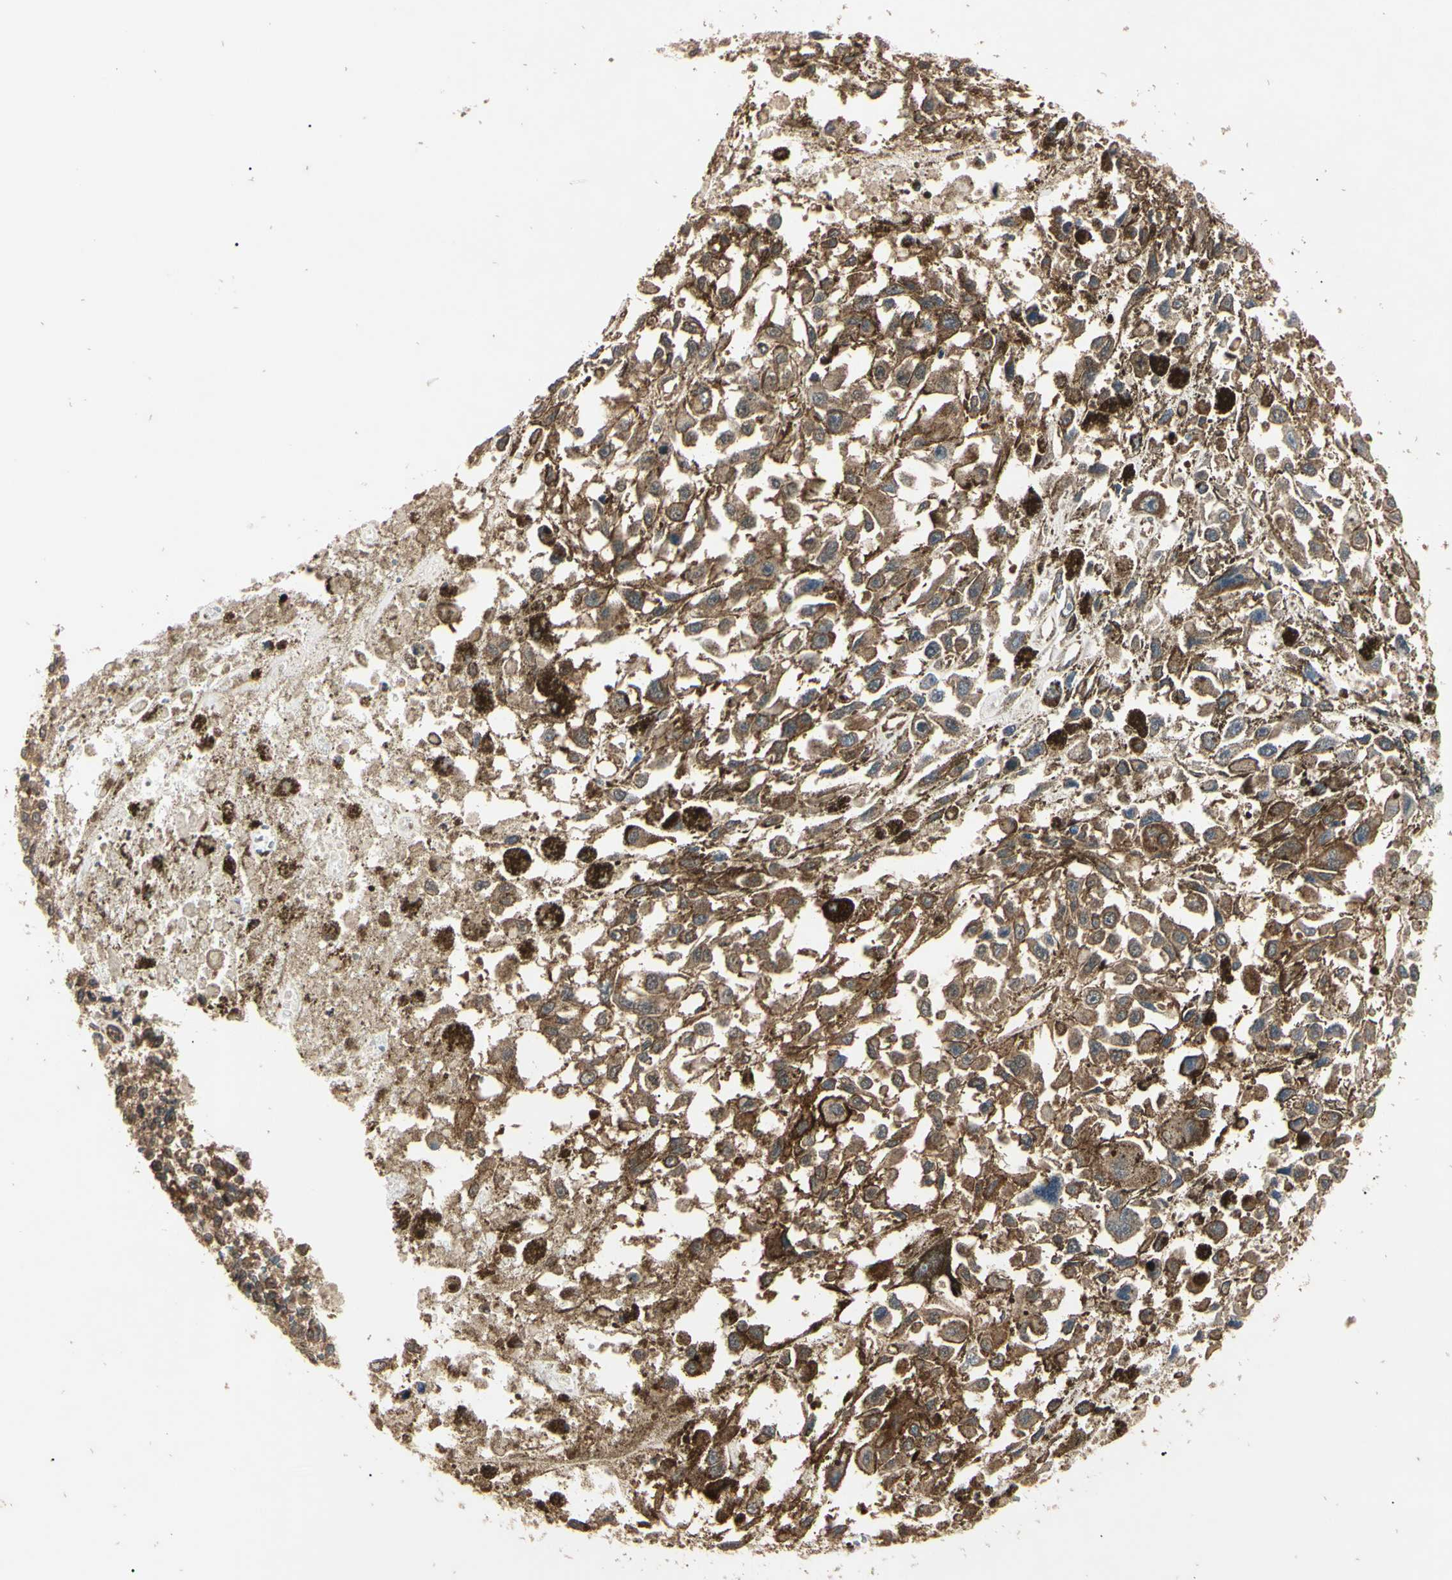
{"staining": {"intensity": "moderate", "quantity": ">75%", "location": "cytoplasmic/membranous"}, "tissue": "melanoma", "cell_type": "Tumor cells", "image_type": "cancer", "snomed": [{"axis": "morphology", "description": "Malignant melanoma, Metastatic site"}, {"axis": "topography", "description": "Lymph node"}], "caption": "Moderate cytoplasmic/membranous protein staining is present in approximately >75% of tumor cells in malignant melanoma (metastatic site).", "gene": "EPN1", "patient": {"sex": "male", "age": 59}}